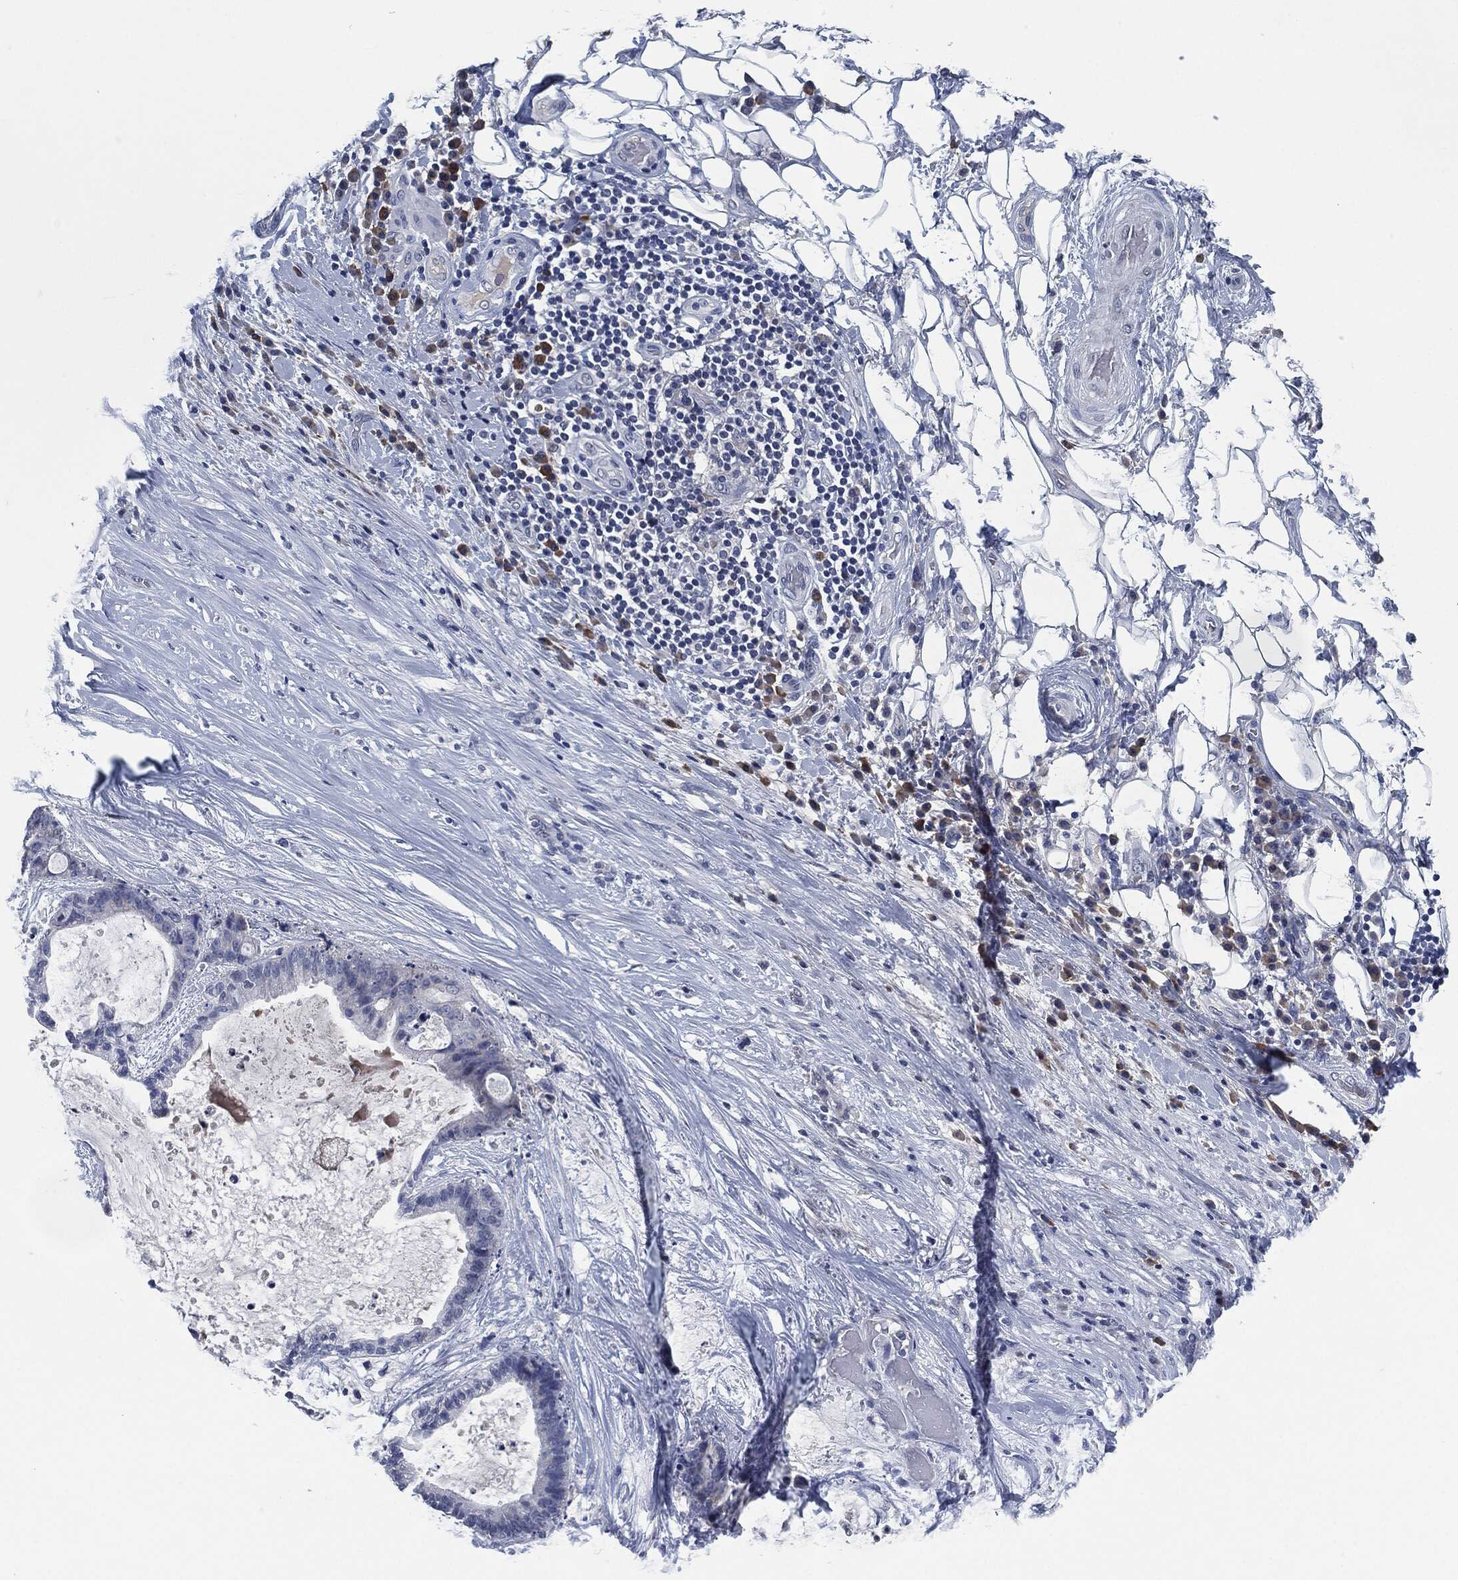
{"staining": {"intensity": "negative", "quantity": "none", "location": "none"}, "tissue": "liver cancer", "cell_type": "Tumor cells", "image_type": "cancer", "snomed": [{"axis": "morphology", "description": "Cholangiocarcinoma"}, {"axis": "topography", "description": "Liver"}], "caption": "A photomicrograph of liver cancer (cholangiocarcinoma) stained for a protein exhibits no brown staining in tumor cells.", "gene": "IL2RG", "patient": {"sex": "female", "age": 73}}